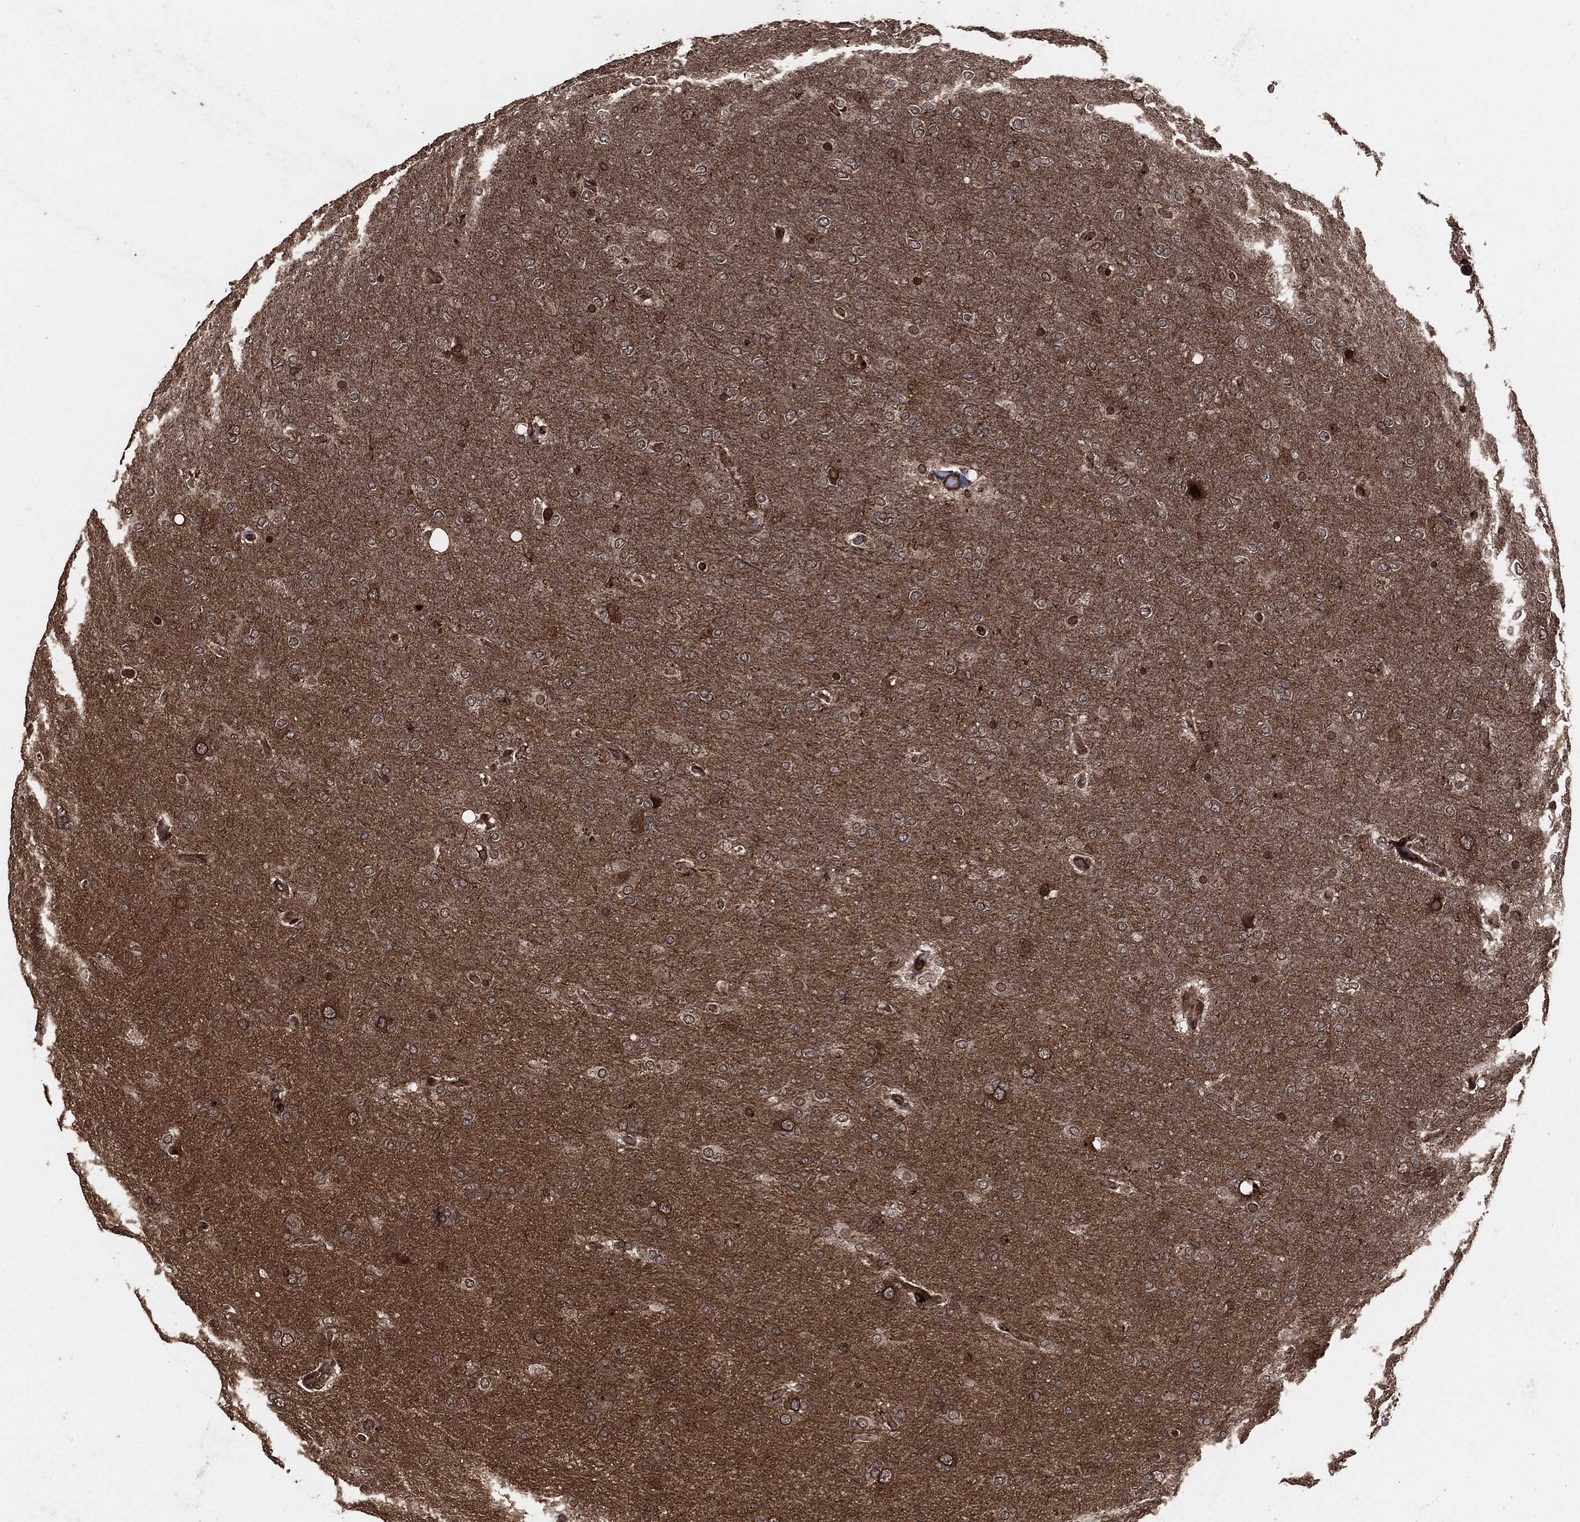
{"staining": {"intensity": "strong", "quantity": "<25%", "location": "cytoplasmic/membranous,nuclear"}, "tissue": "glioma", "cell_type": "Tumor cells", "image_type": "cancer", "snomed": [{"axis": "morphology", "description": "Glioma, malignant, NOS"}, {"axis": "topography", "description": "Cerebral cortex"}], "caption": "Glioma stained with DAB (3,3'-diaminobenzidine) immunohistochemistry (IHC) demonstrates medium levels of strong cytoplasmic/membranous and nuclear expression in about <25% of tumor cells.", "gene": "IFIT1", "patient": {"sex": "male", "age": 58}}